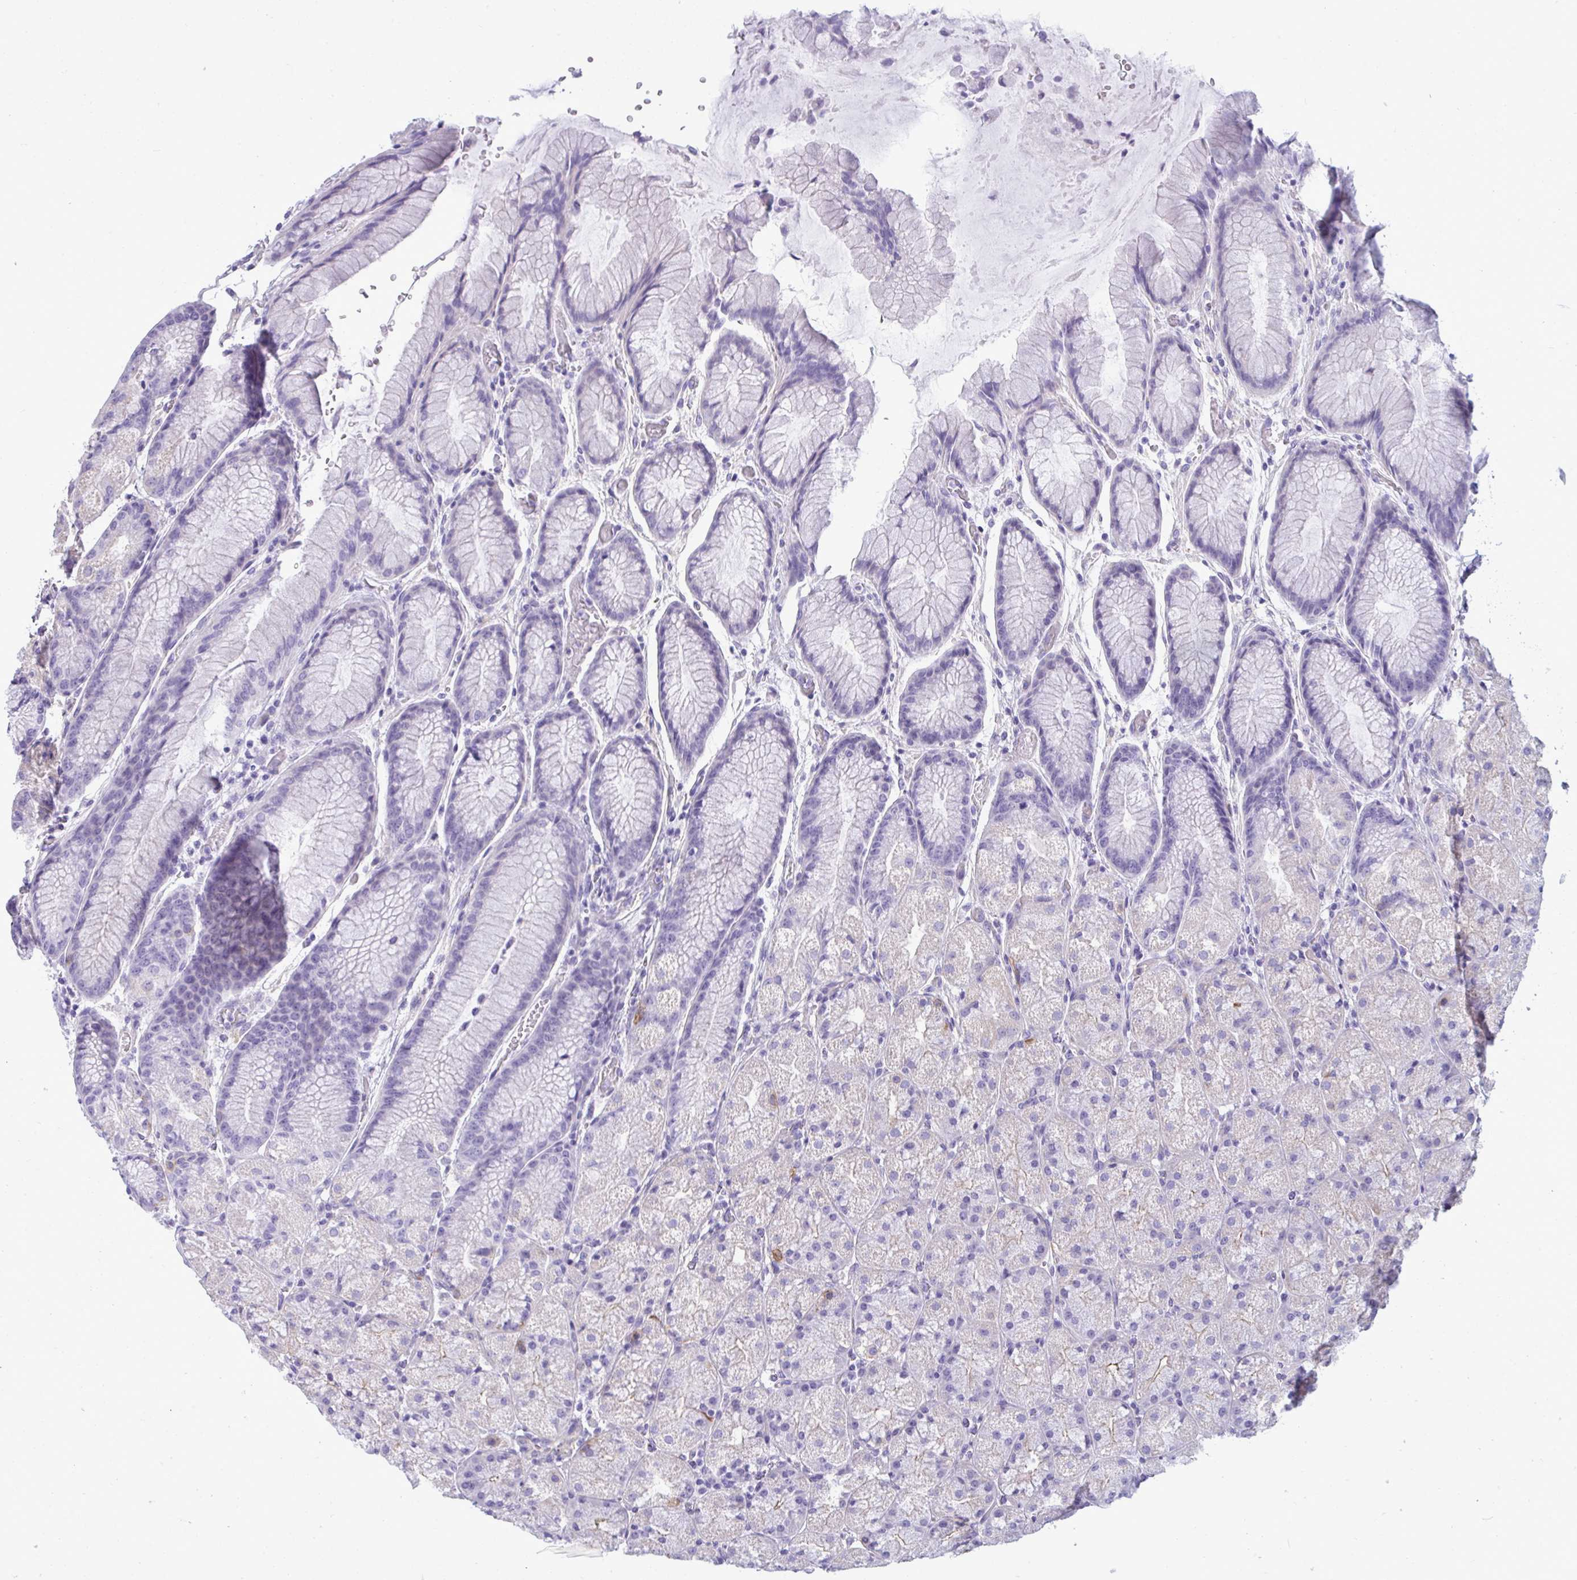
{"staining": {"intensity": "negative", "quantity": "none", "location": "none"}, "tissue": "stomach", "cell_type": "Glandular cells", "image_type": "normal", "snomed": [{"axis": "morphology", "description": "Normal tissue, NOS"}, {"axis": "topography", "description": "Stomach, upper"}, {"axis": "topography", "description": "Stomach"}], "caption": "Immunohistochemistry histopathology image of unremarkable stomach: human stomach stained with DAB (3,3'-diaminobenzidine) exhibits no significant protein positivity in glandular cells.", "gene": "MYH10", "patient": {"sex": "male", "age": 48}}